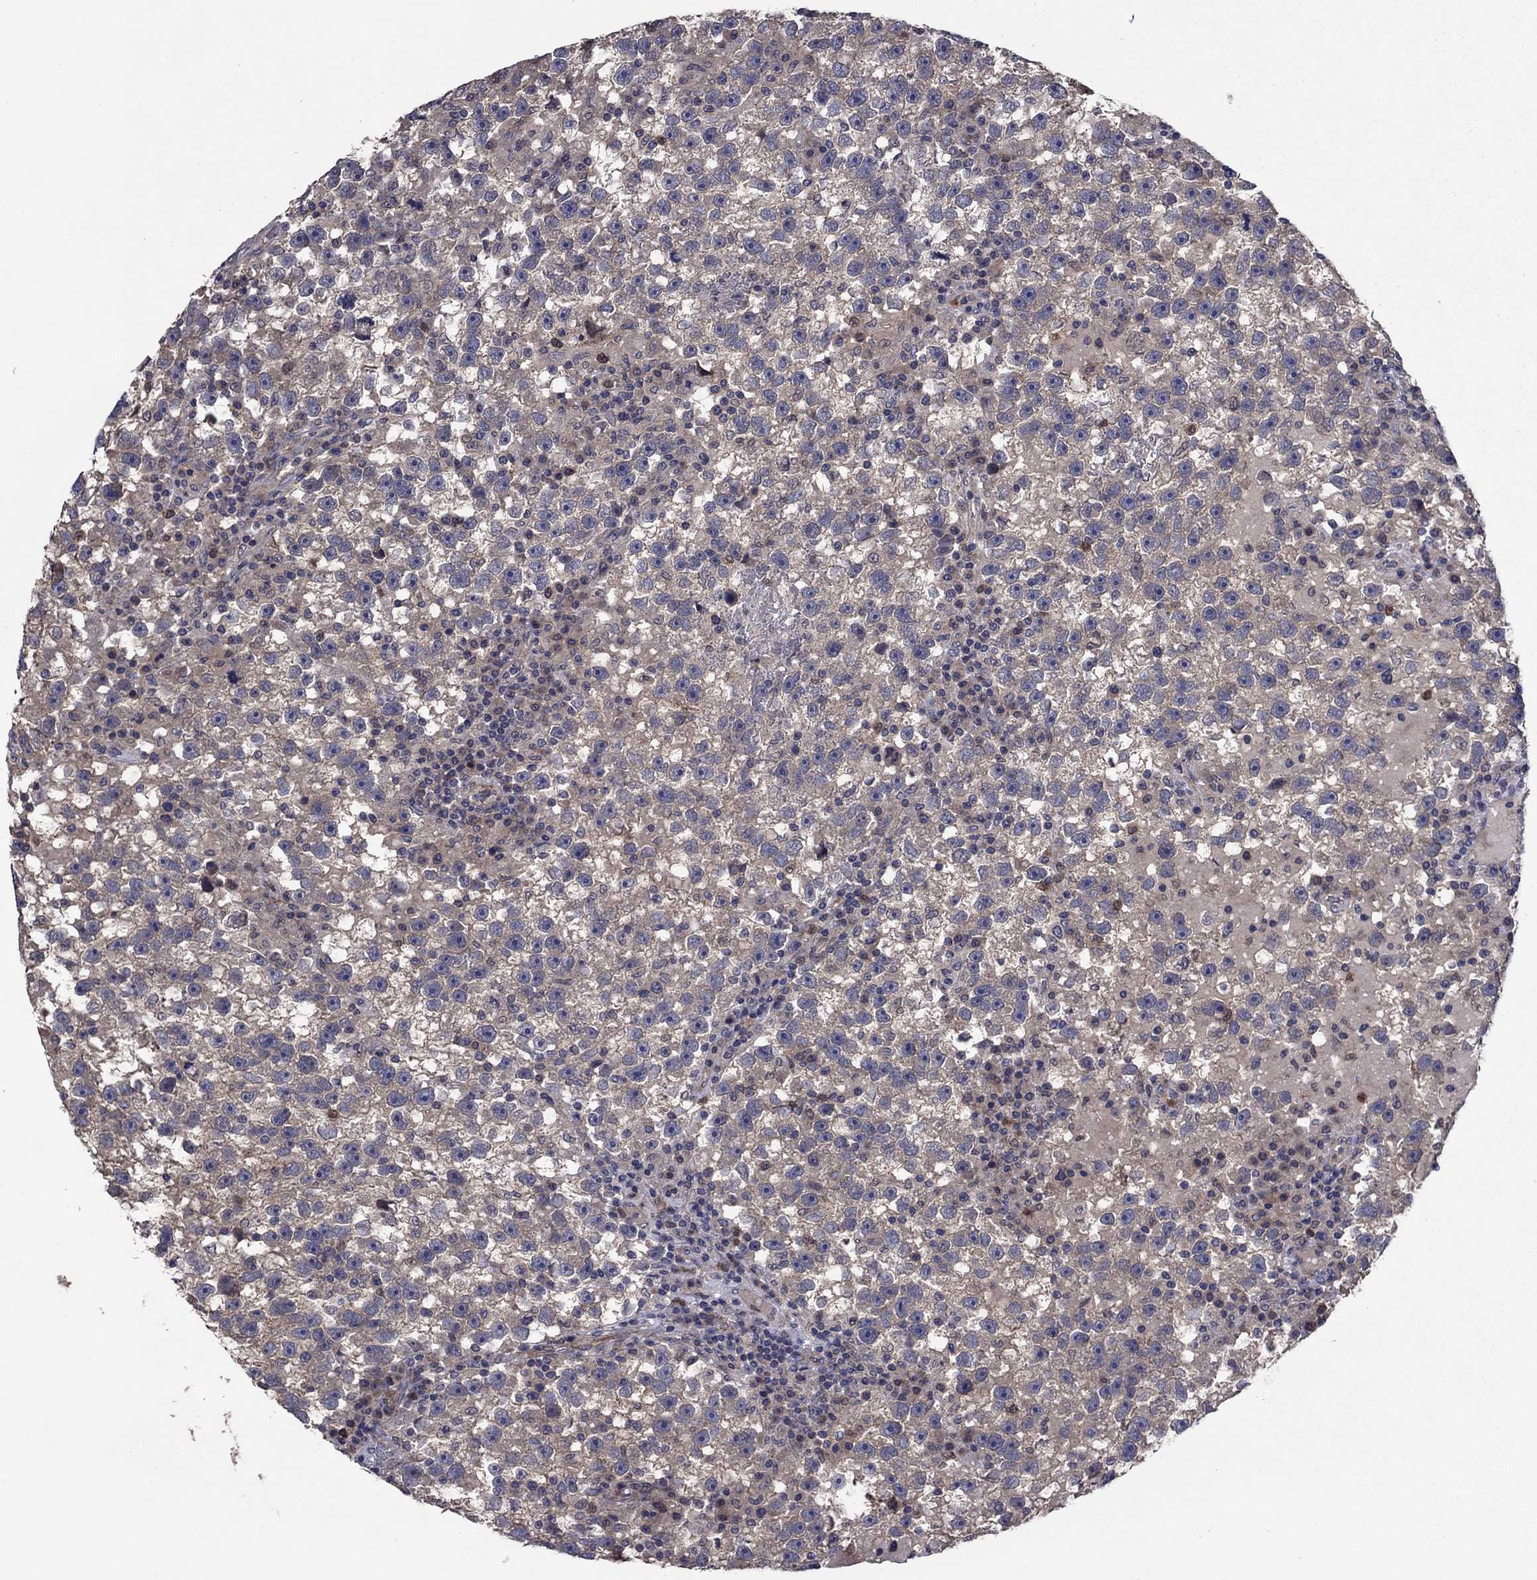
{"staining": {"intensity": "negative", "quantity": "none", "location": "none"}, "tissue": "testis cancer", "cell_type": "Tumor cells", "image_type": "cancer", "snomed": [{"axis": "morphology", "description": "Seminoma, NOS"}, {"axis": "topography", "description": "Testis"}], "caption": "The image exhibits no staining of tumor cells in seminoma (testis).", "gene": "MSRB1", "patient": {"sex": "male", "age": 47}}